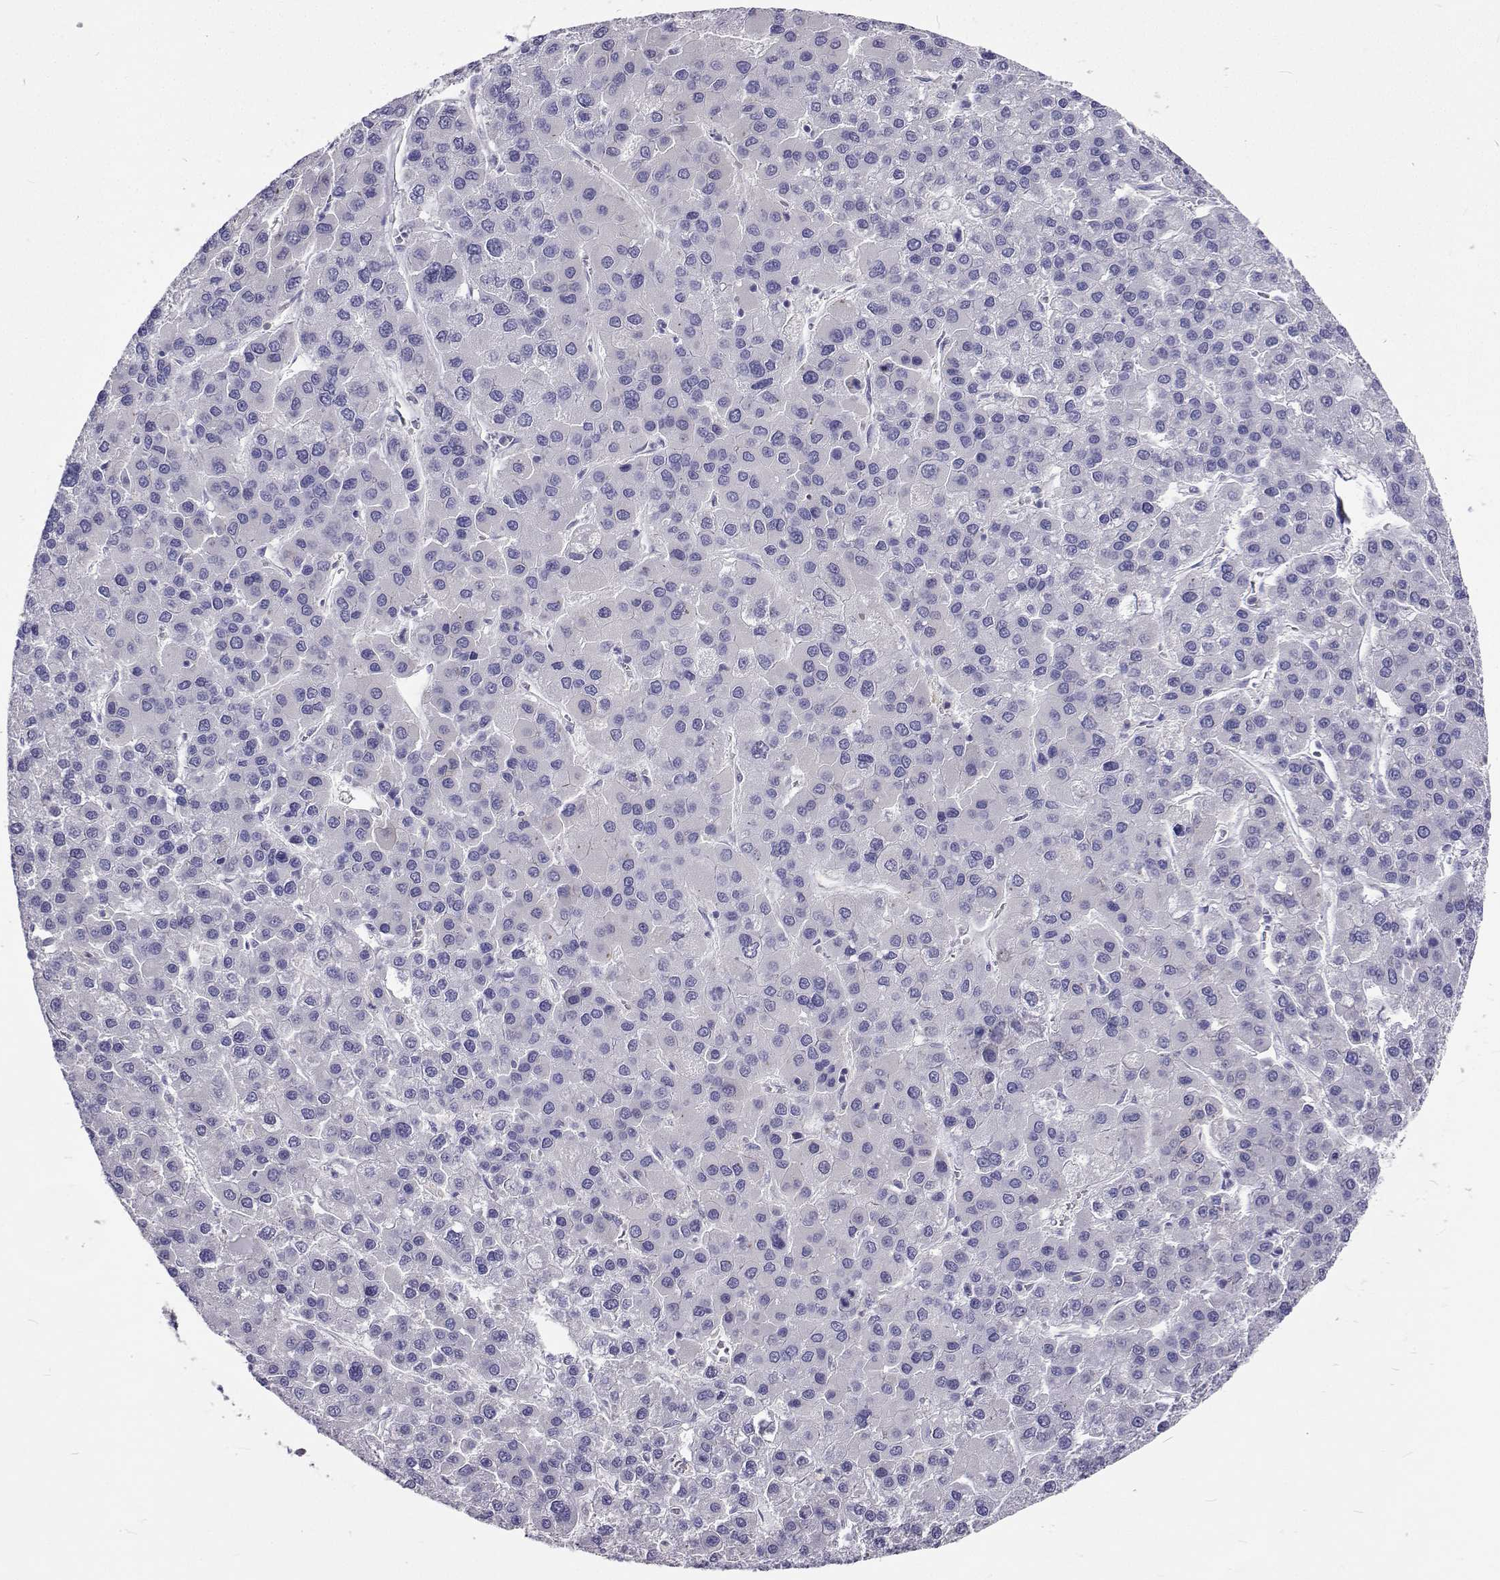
{"staining": {"intensity": "negative", "quantity": "none", "location": "none"}, "tissue": "liver cancer", "cell_type": "Tumor cells", "image_type": "cancer", "snomed": [{"axis": "morphology", "description": "Carcinoma, Hepatocellular, NOS"}, {"axis": "topography", "description": "Liver"}], "caption": "An immunohistochemistry (IHC) micrograph of liver cancer (hepatocellular carcinoma) is shown. There is no staining in tumor cells of liver cancer (hepatocellular carcinoma).", "gene": "LHFPL7", "patient": {"sex": "female", "age": 41}}